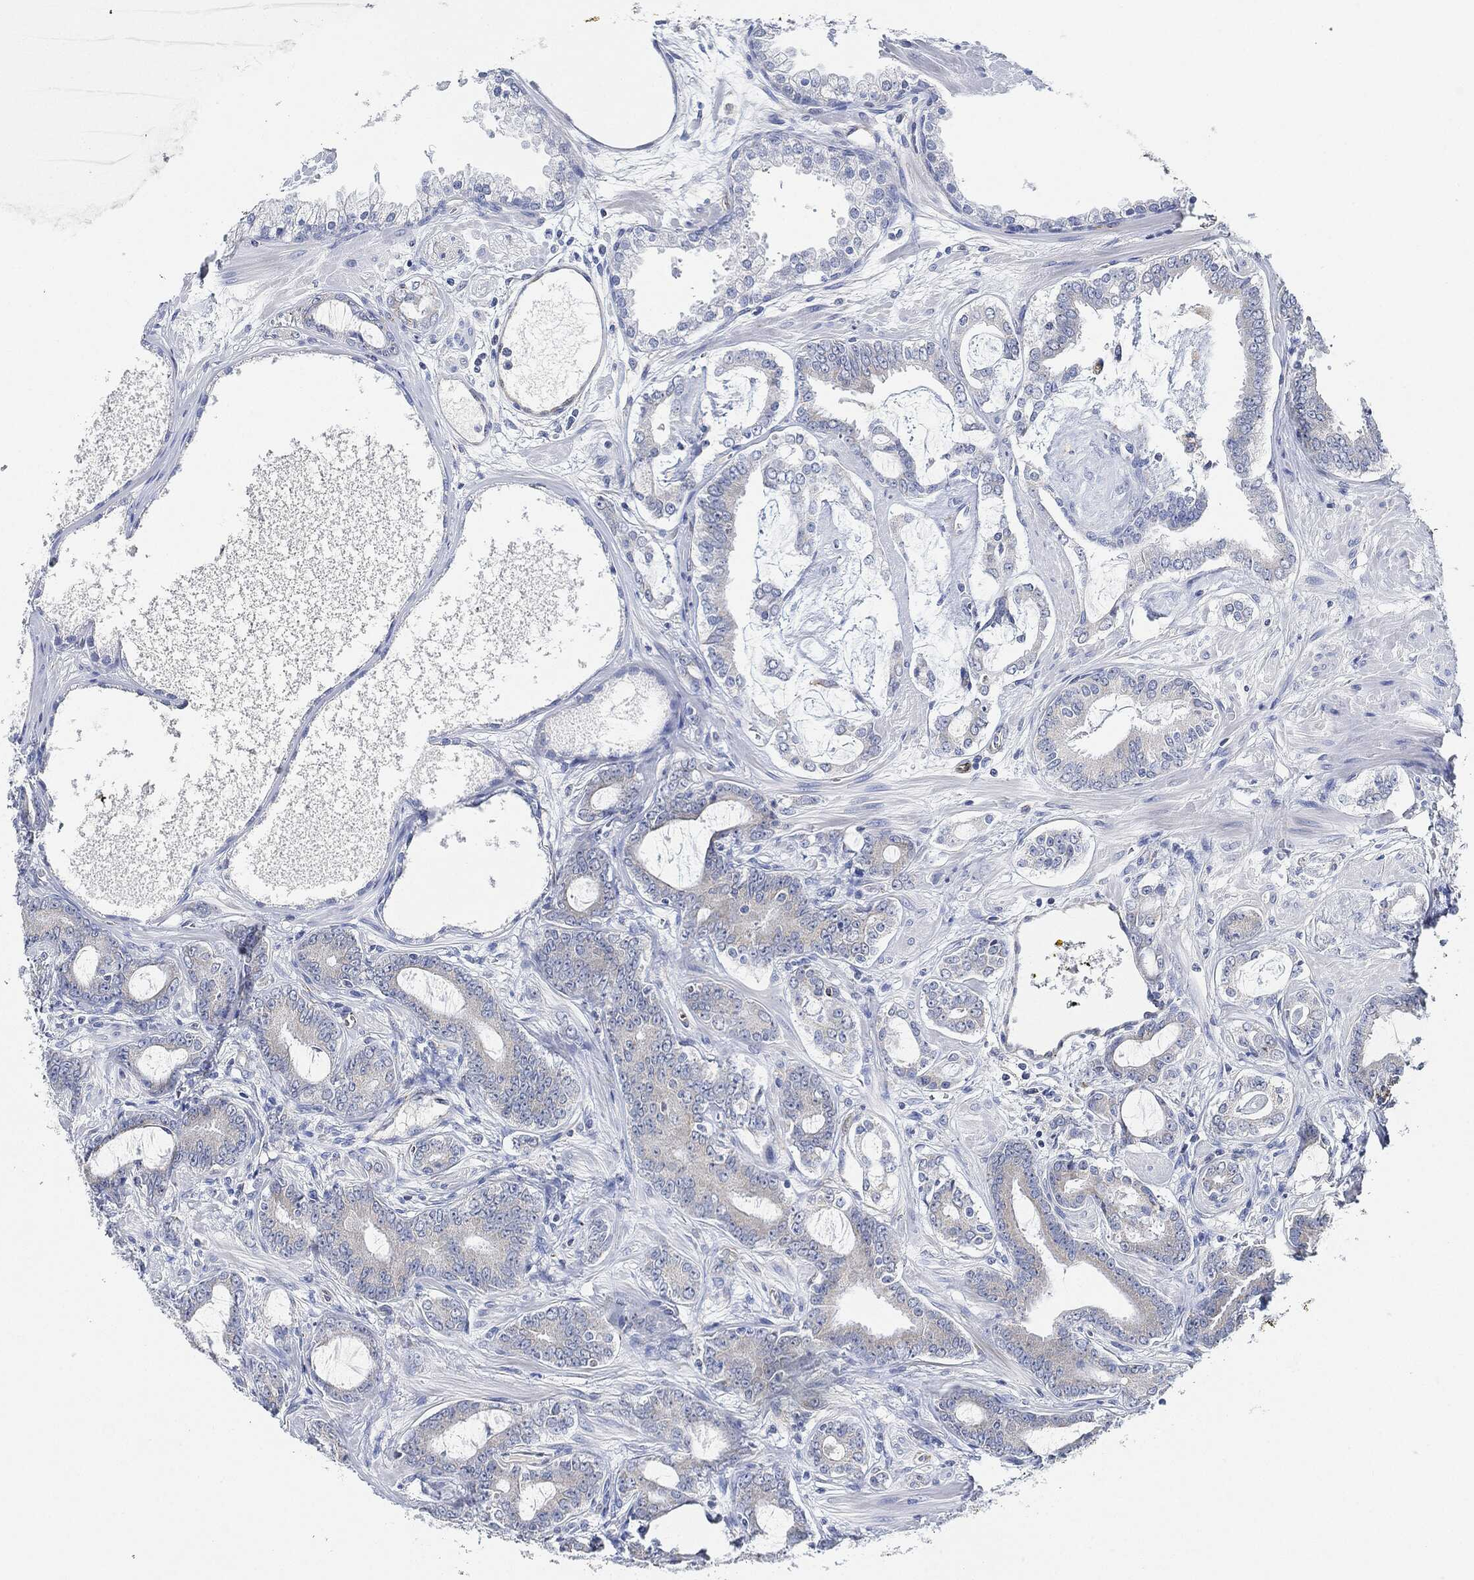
{"staining": {"intensity": "negative", "quantity": "none", "location": "none"}, "tissue": "prostate cancer", "cell_type": "Tumor cells", "image_type": "cancer", "snomed": [{"axis": "morphology", "description": "Adenocarcinoma, NOS"}, {"axis": "topography", "description": "Prostate"}], "caption": "Tumor cells are negative for protein expression in human prostate cancer.", "gene": "THSD1", "patient": {"sex": "male", "age": 55}}